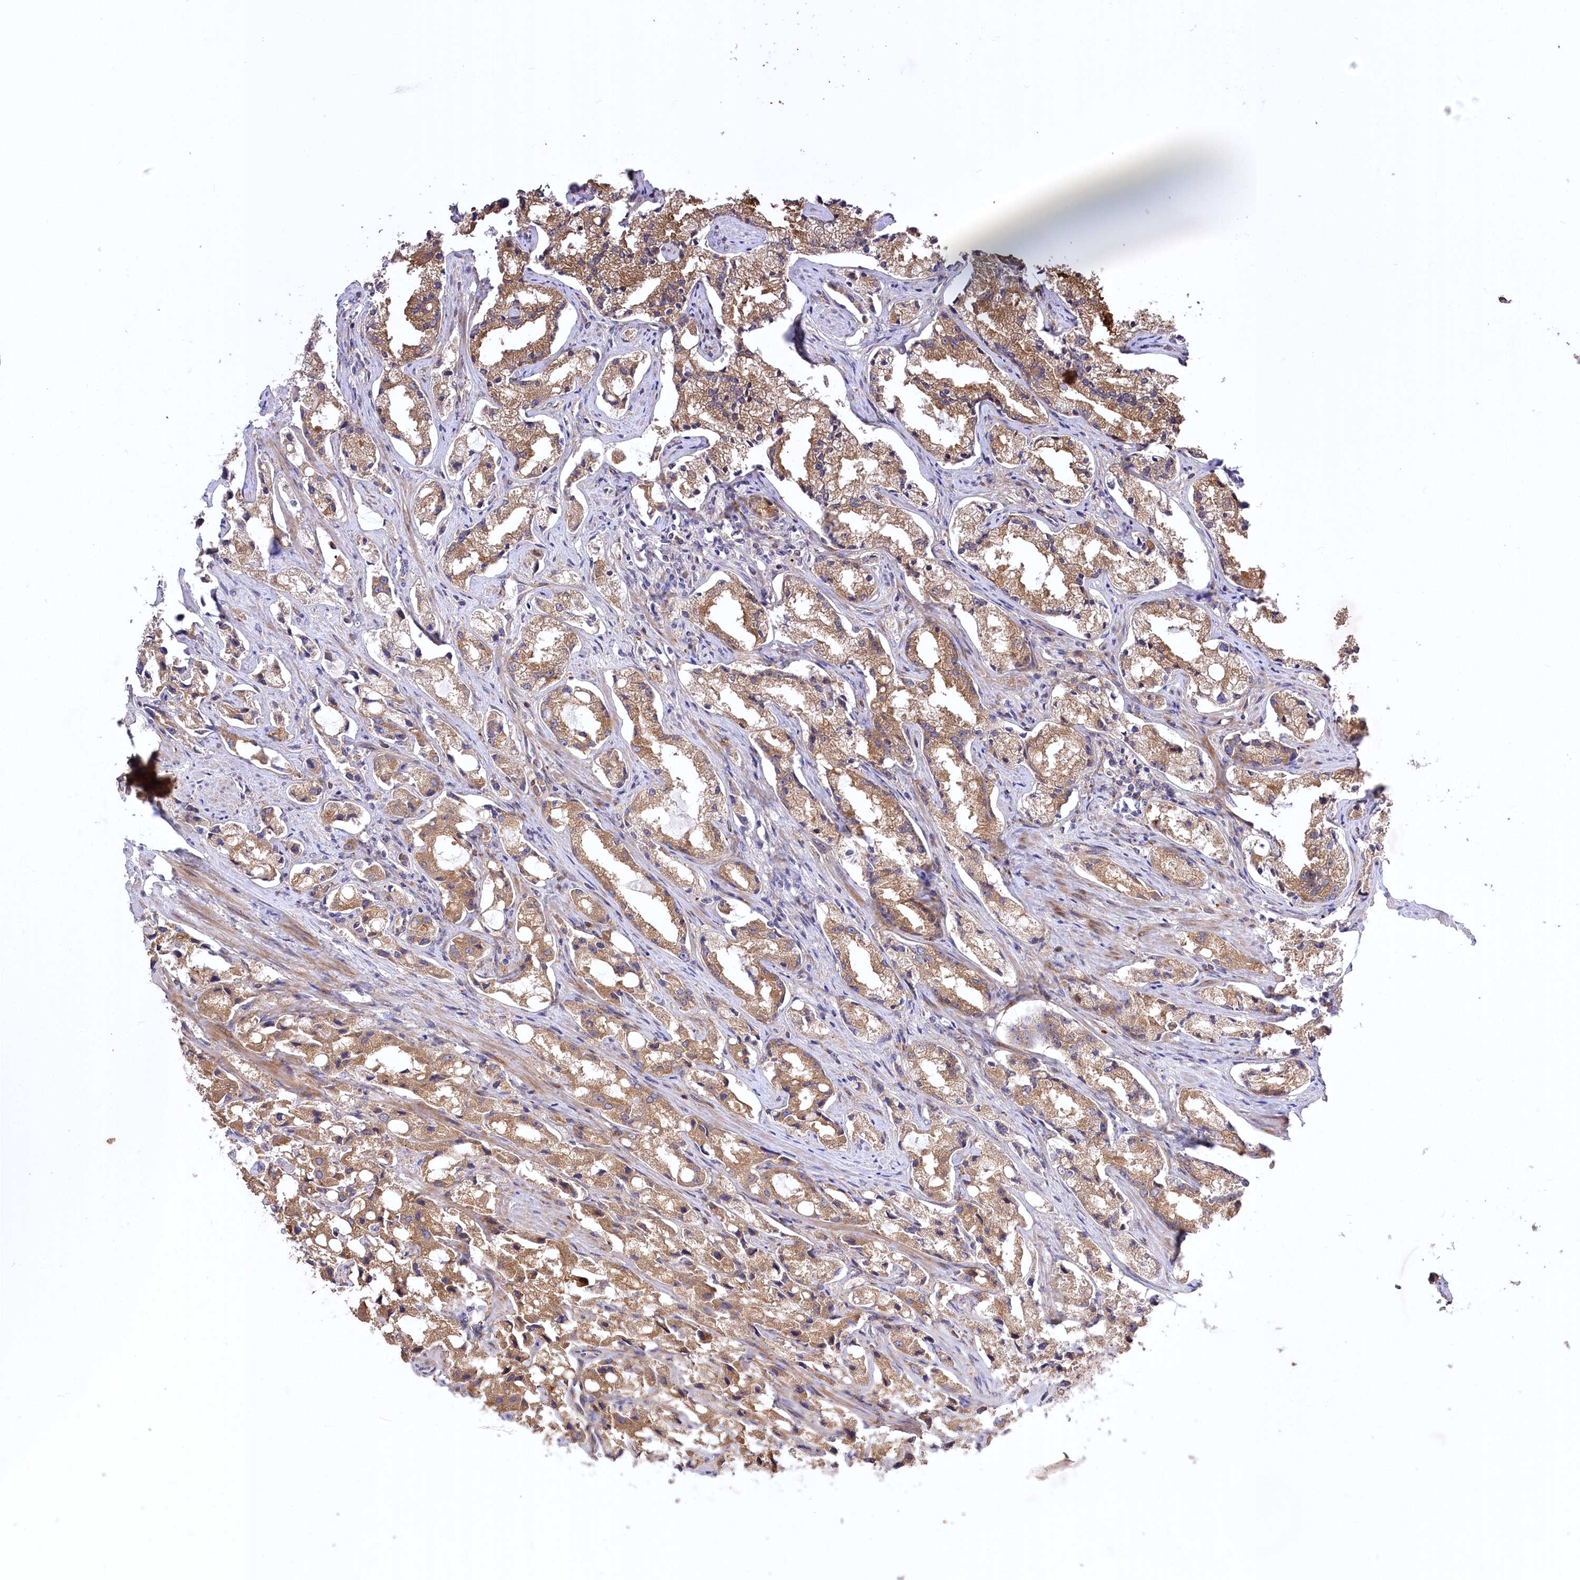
{"staining": {"intensity": "moderate", "quantity": ">75%", "location": "cytoplasmic/membranous"}, "tissue": "prostate cancer", "cell_type": "Tumor cells", "image_type": "cancer", "snomed": [{"axis": "morphology", "description": "Adenocarcinoma, High grade"}, {"axis": "topography", "description": "Prostate"}], "caption": "Prostate adenocarcinoma (high-grade) stained with immunohistochemistry (IHC) shows moderate cytoplasmic/membranous staining in approximately >75% of tumor cells.", "gene": "TRUB1", "patient": {"sex": "male", "age": 66}}